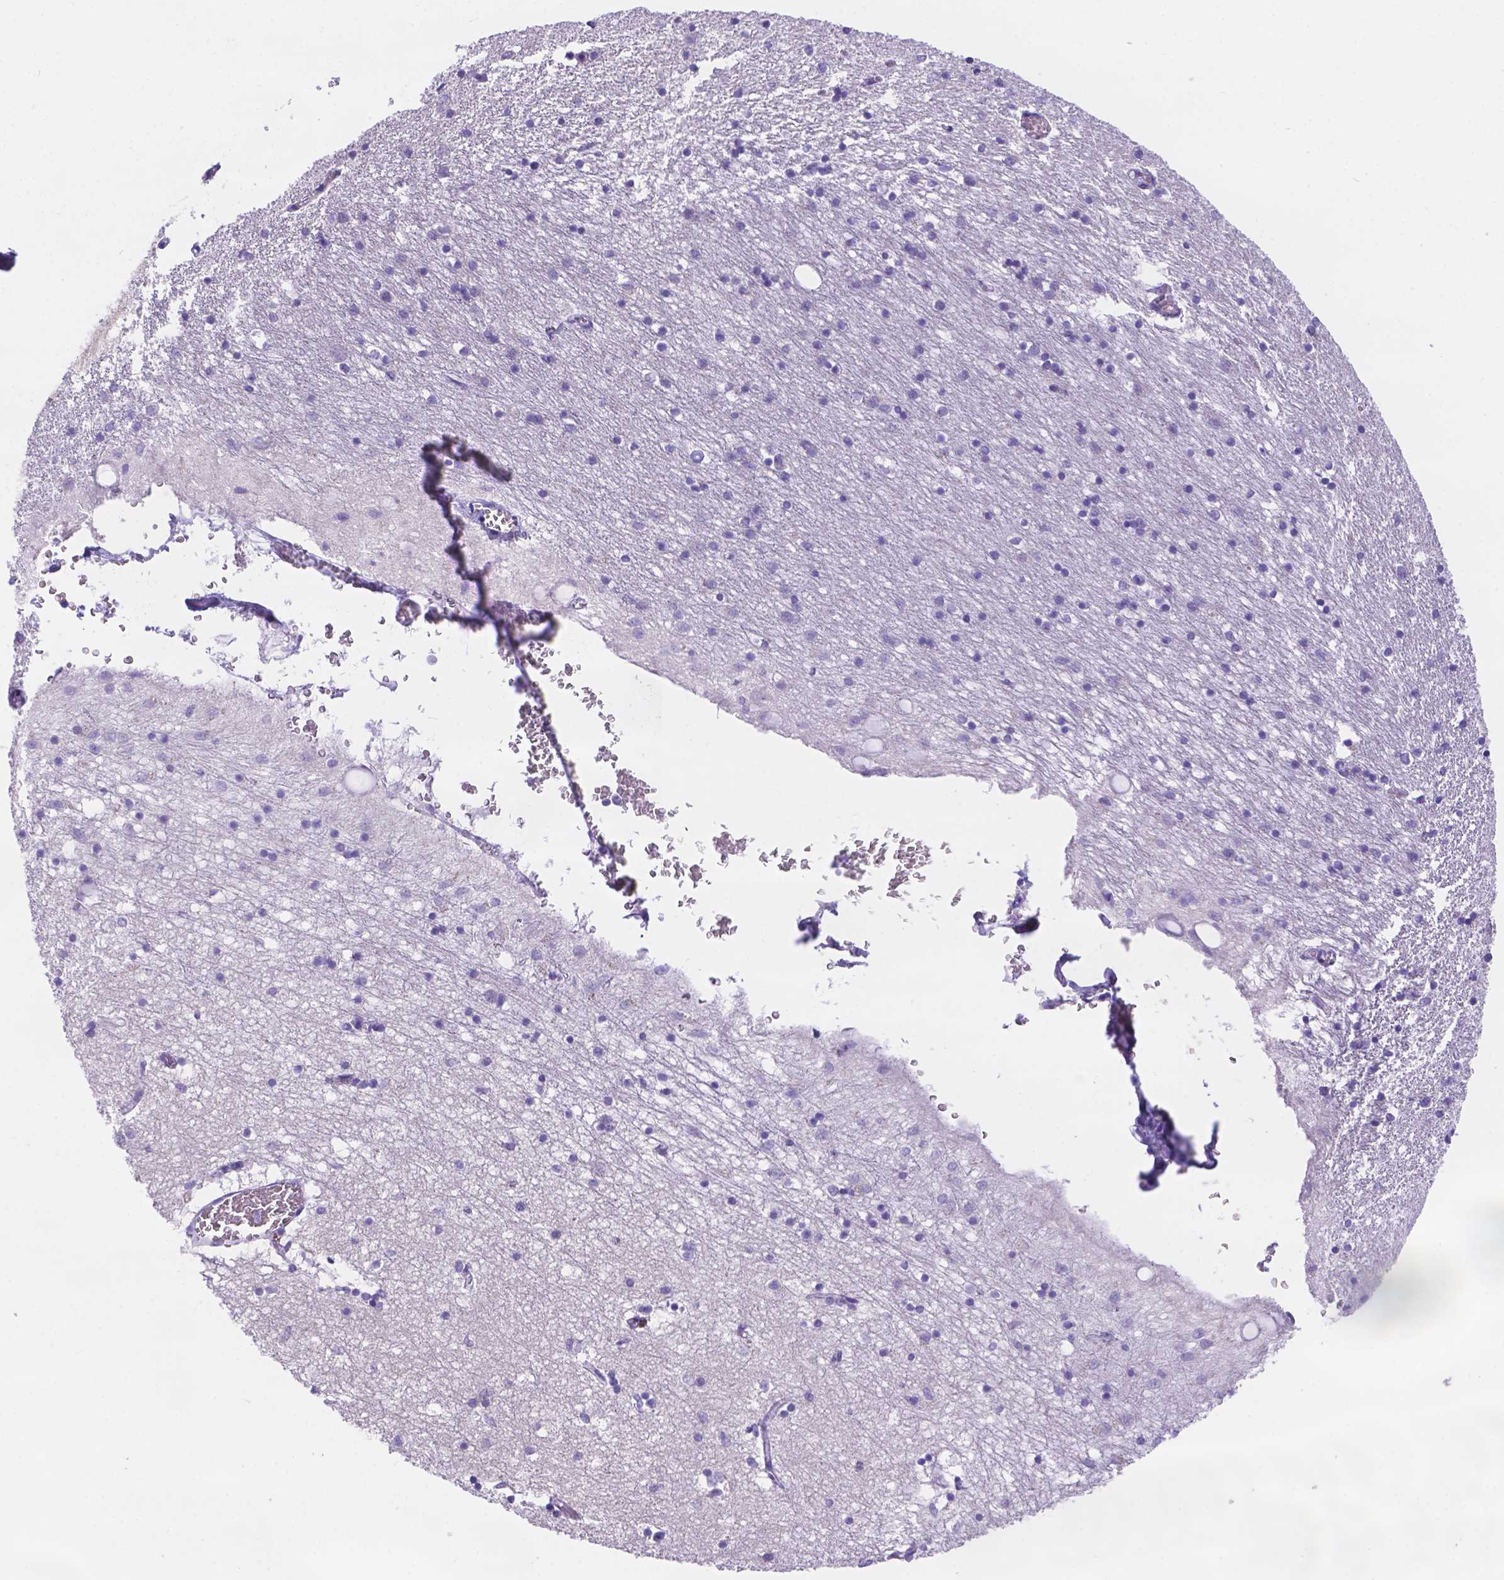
{"staining": {"intensity": "negative", "quantity": "none", "location": "none"}, "tissue": "hippocampus", "cell_type": "Glial cells", "image_type": "normal", "snomed": [{"axis": "morphology", "description": "Normal tissue, NOS"}, {"axis": "topography", "description": "Lateral ventricle wall"}, {"axis": "topography", "description": "Hippocampus"}], "caption": "Glial cells show no significant protein positivity in unremarkable hippocampus. (DAB (3,3'-diaminobenzidine) immunohistochemistry (IHC), high magnification).", "gene": "CD96", "patient": {"sex": "female", "age": 63}}